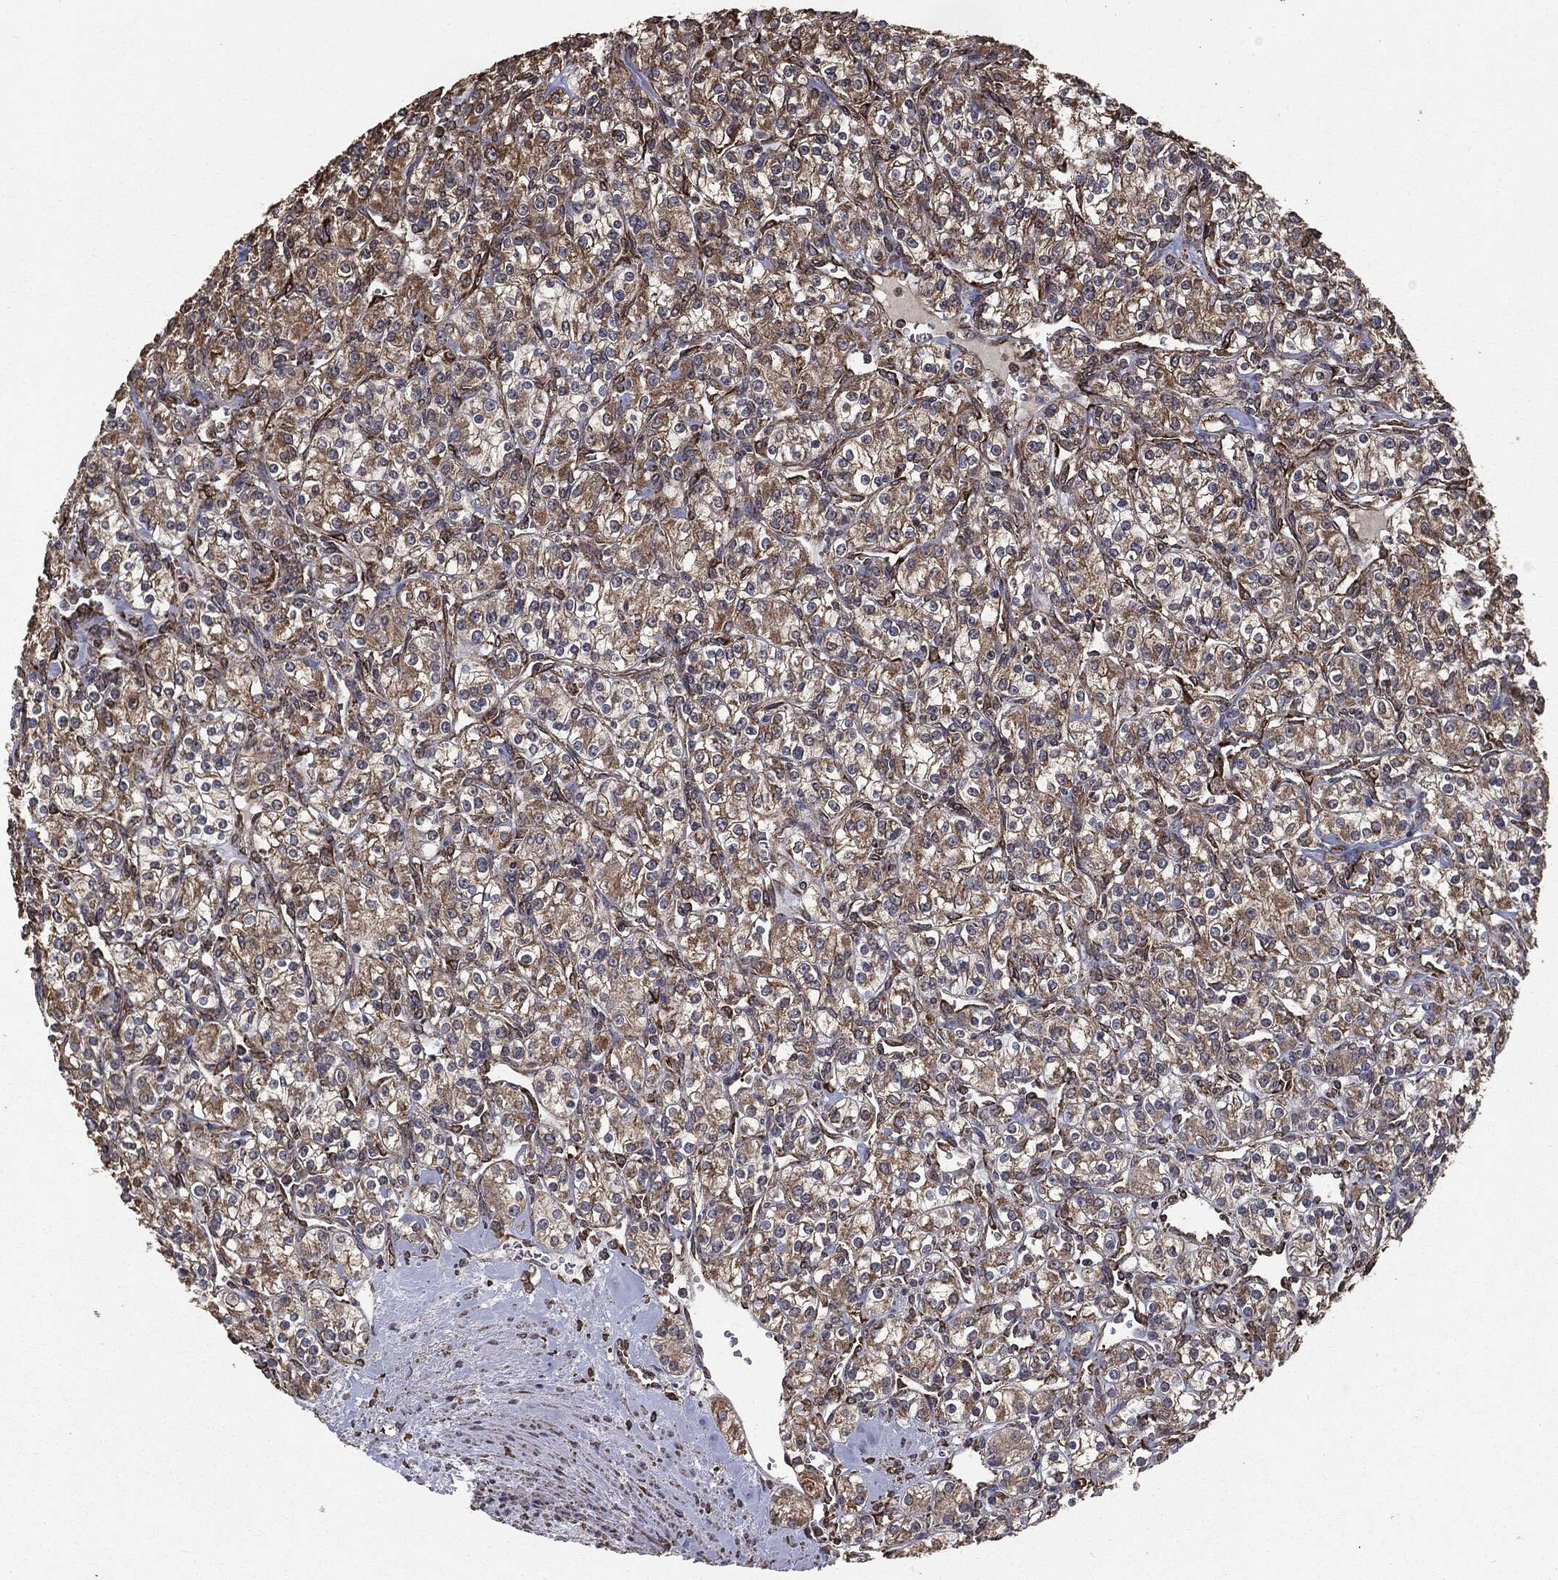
{"staining": {"intensity": "moderate", "quantity": ">75%", "location": "cytoplasmic/membranous"}, "tissue": "renal cancer", "cell_type": "Tumor cells", "image_type": "cancer", "snomed": [{"axis": "morphology", "description": "Adenocarcinoma, NOS"}, {"axis": "topography", "description": "Kidney"}], "caption": "Immunohistochemical staining of renal cancer (adenocarcinoma) exhibits medium levels of moderate cytoplasmic/membranous staining in about >75% of tumor cells.", "gene": "MTOR", "patient": {"sex": "male", "age": 77}}